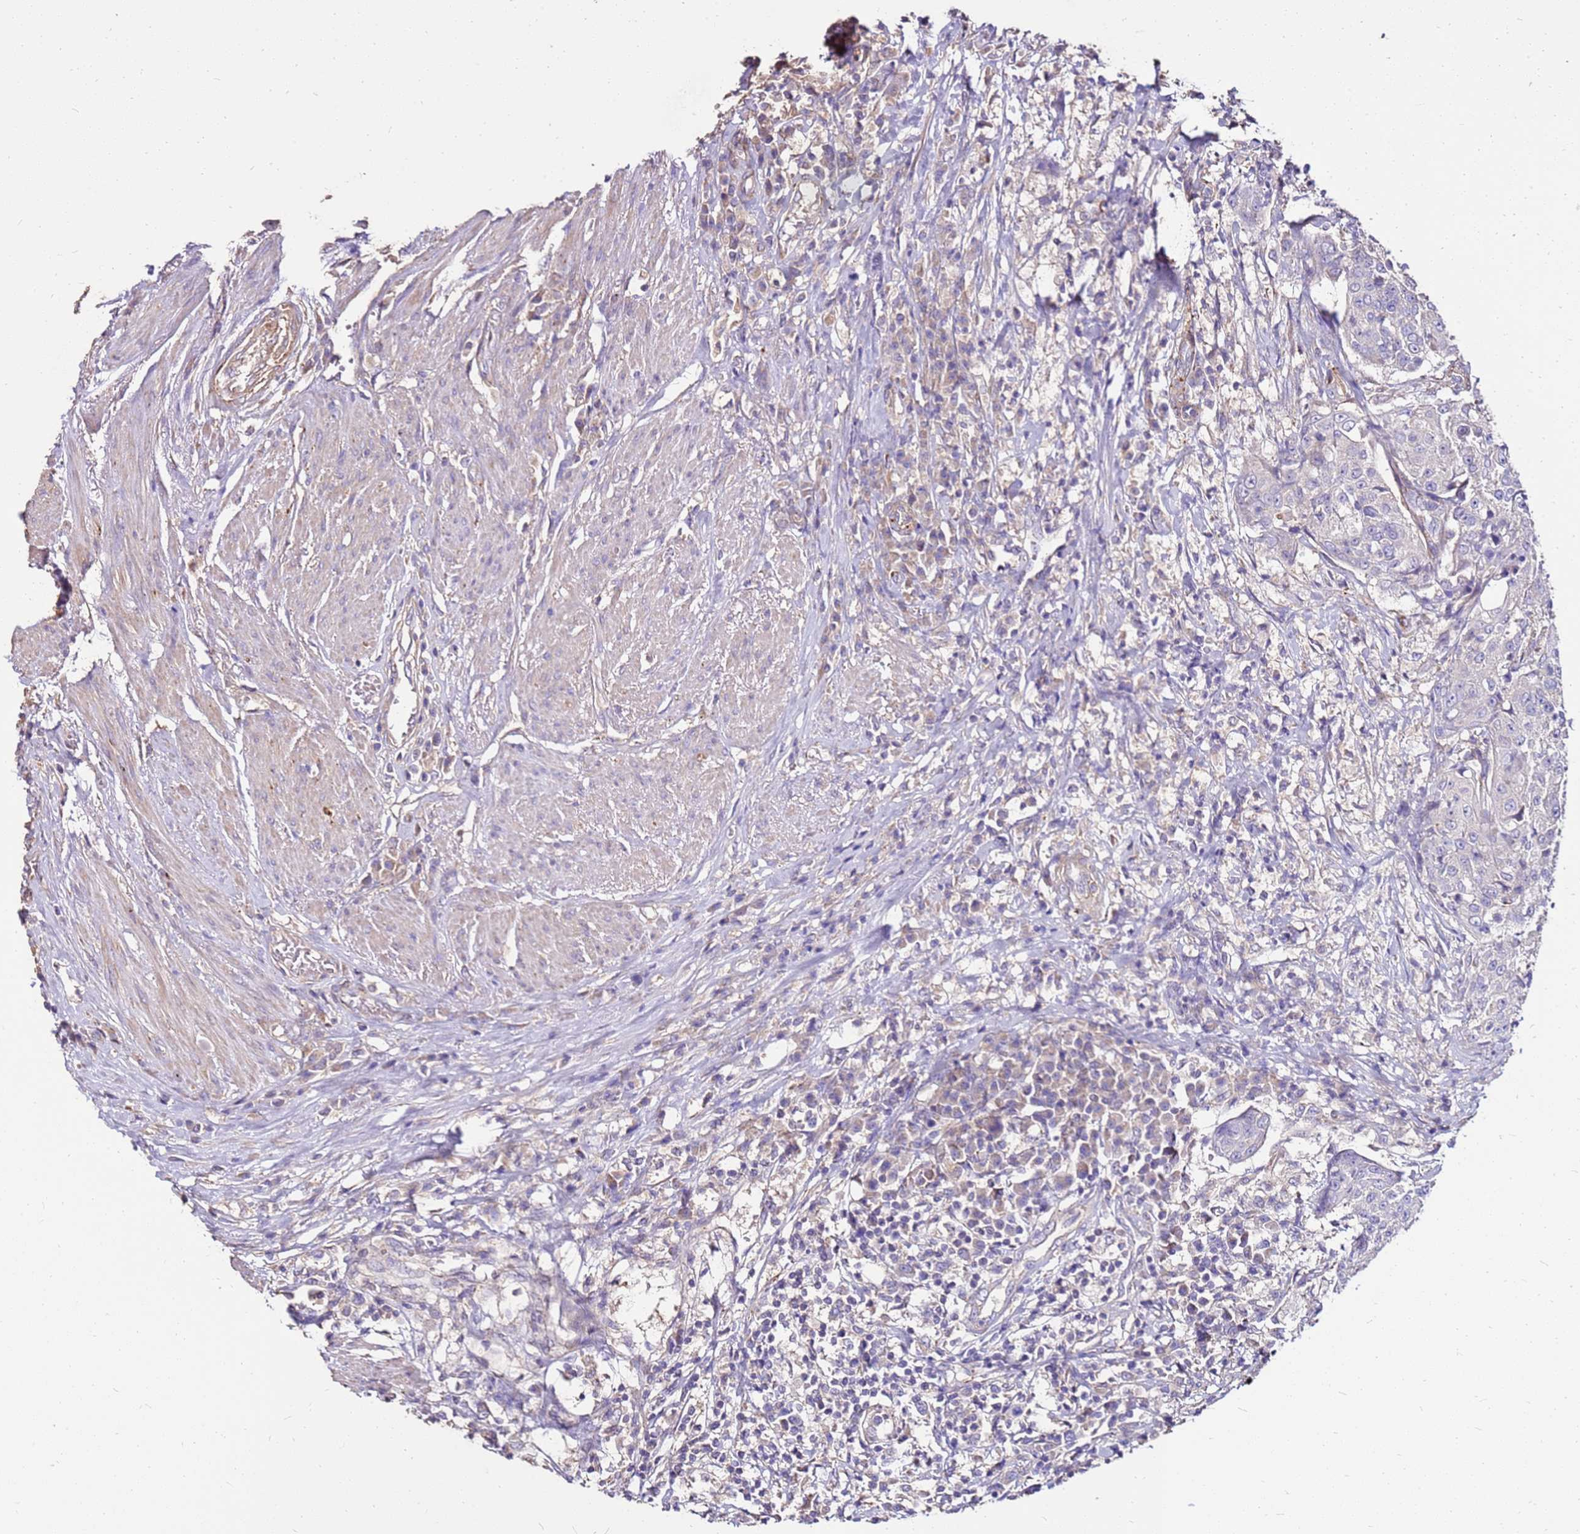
{"staining": {"intensity": "negative", "quantity": "none", "location": "none"}, "tissue": "urothelial cancer", "cell_type": "Tumor cells", "image_type": "cancer", "snomed": [{"axis": "morphology", "description": "Urothelial carcinoma, High grade"}, {"axis": "topography", "description": "Urinary bladder"}], "caption": "This is a micrograph of immunohistochemistry staining of urothelial cancer, which shows no positivity in tumor cells.", "gene": "EXD3", "patient": {"sex": "female", "age": 63}}